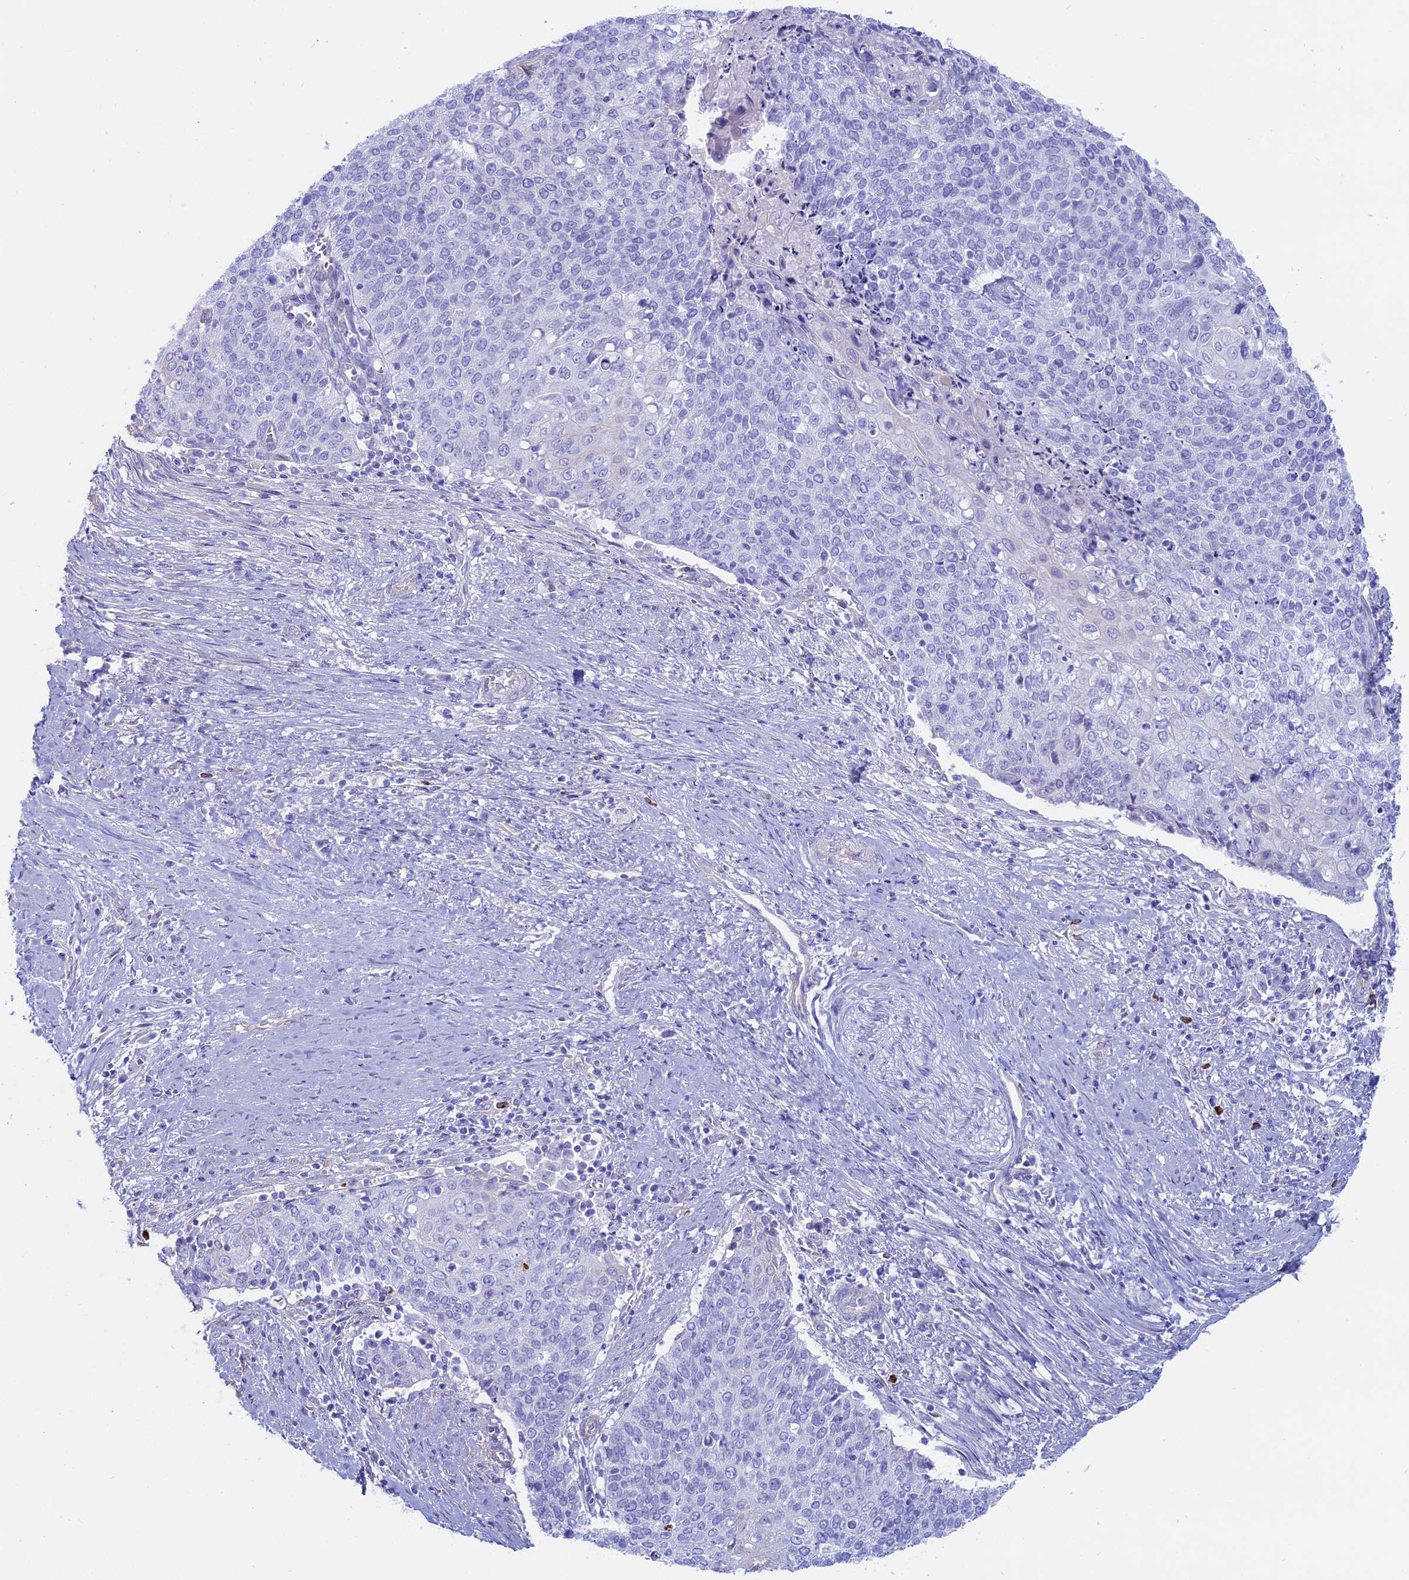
{"staining": {"intensity": "negative", "quantity": "none", "location": "none"}, "tissue": "cervical cancer", "cell_type": "Tumor cells", "image_type": "cancer", "snomed": [{"axis": "morphology", "description": "Squamous cell carcinoma, NOS"}, {"axis": "topography", "description": "Cervix"}], "caption": "Cervical squamous cell carcinoma was stained to show a protein in brown. There is no significant positivity in tumor cells. (DAB immunohistochemistry (IHC), high magnification).", "gene": "OR2AE1", "patient": {"sex": "female", "age": 39}}